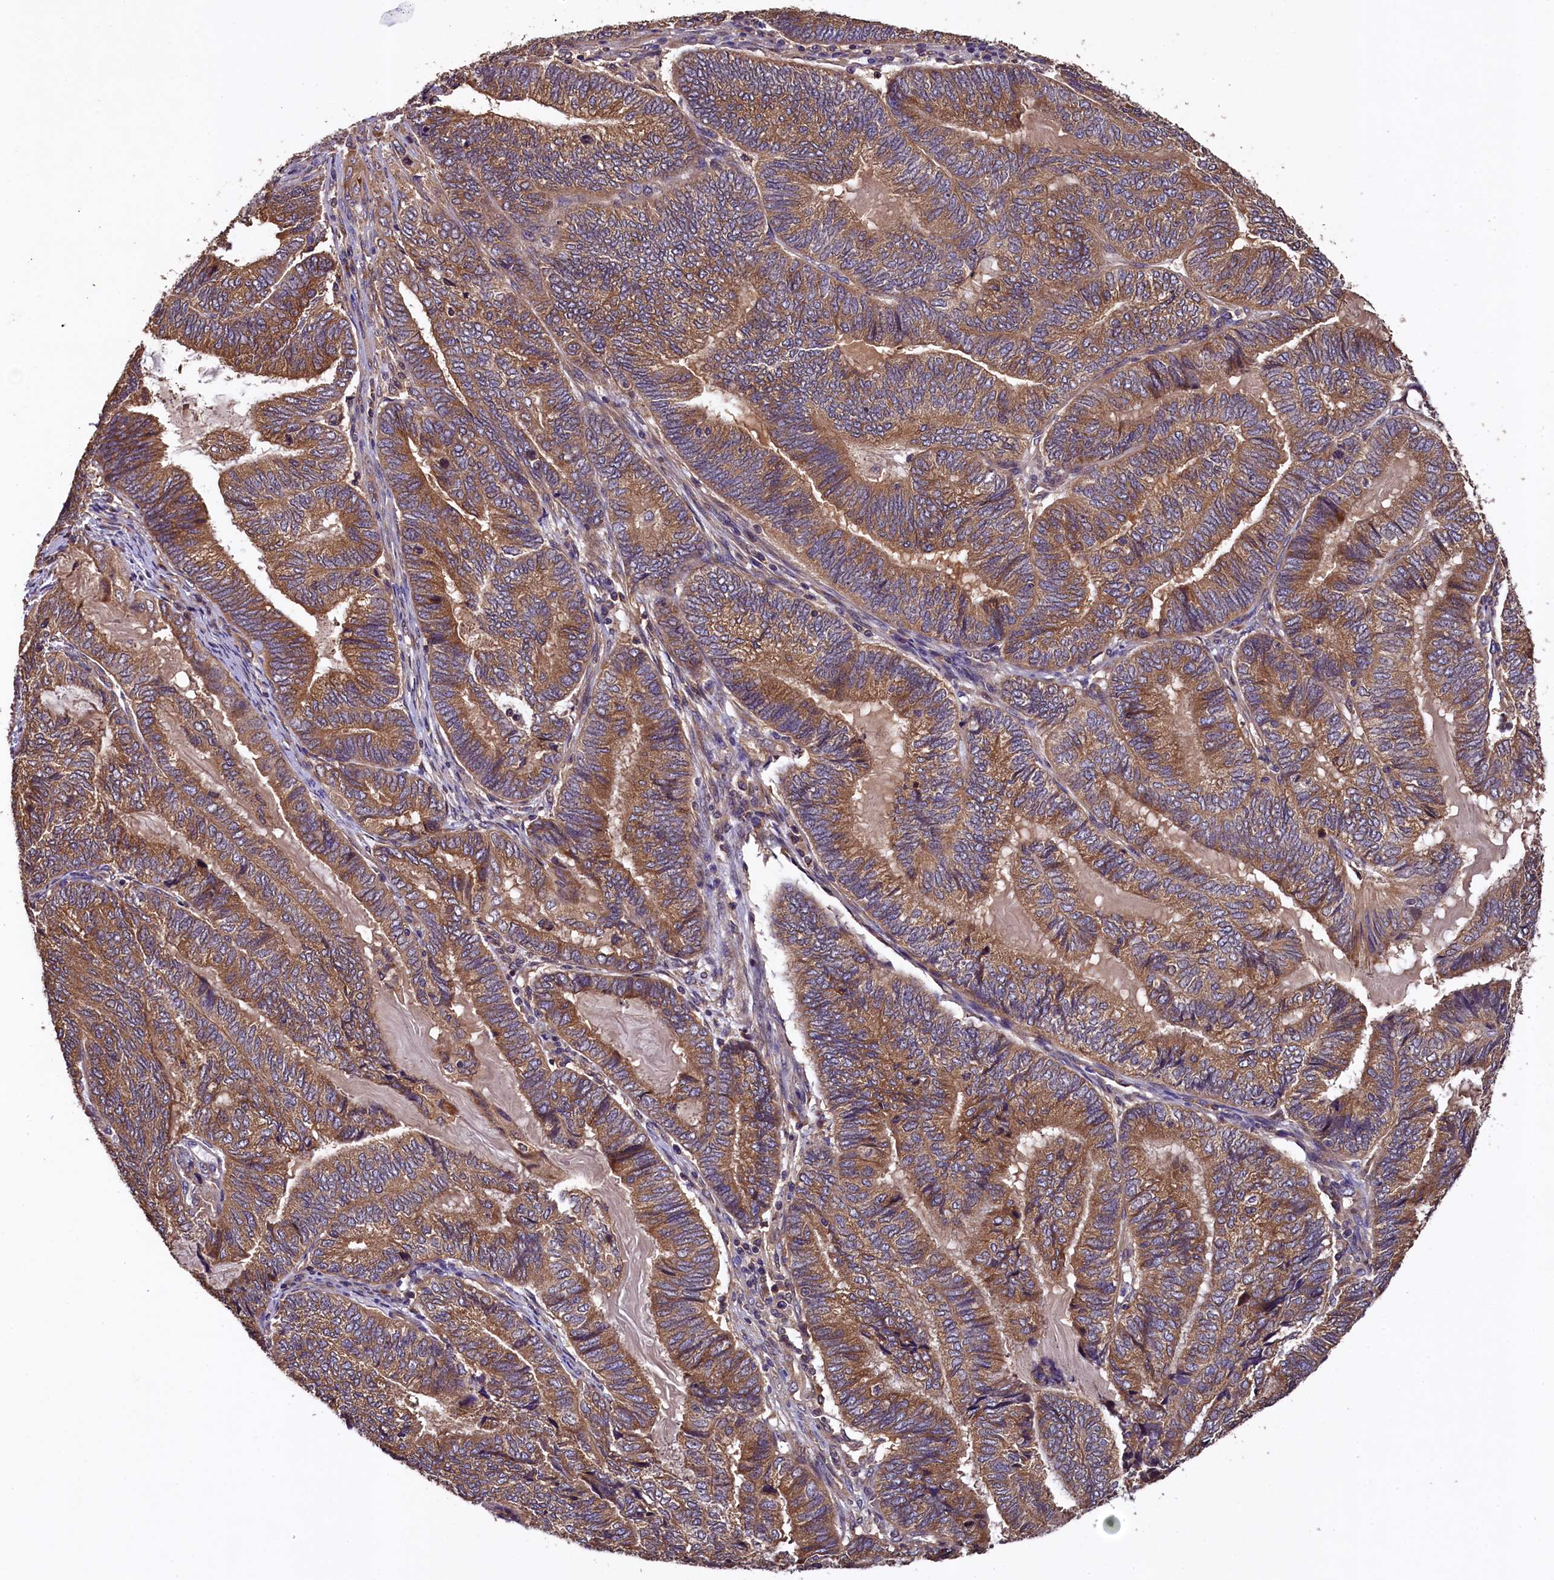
{"staining": {"intensity": "moderate", "quantity": ">75%", "location": "cytoplasmic/membranous"}, "tissue": "endometrial cancer", "cell_type": "Tumor cells", "image_type": "cancer", "snomed": [{"axis": "morphology", "description": "Adenocarcinoma, NOS"}, {"axis": "topography", "description": "Uterus"}, {"axis": "topography", "description": "Endometrium"}], "caption": "Brown immunohistochemical staining in endometrial cancer demonstrates moderate cytoplasmic/membranous expression in about >75% of tumor cells.", "gene": "KLC2", "patient": {"sex": "female", "age": 70}}